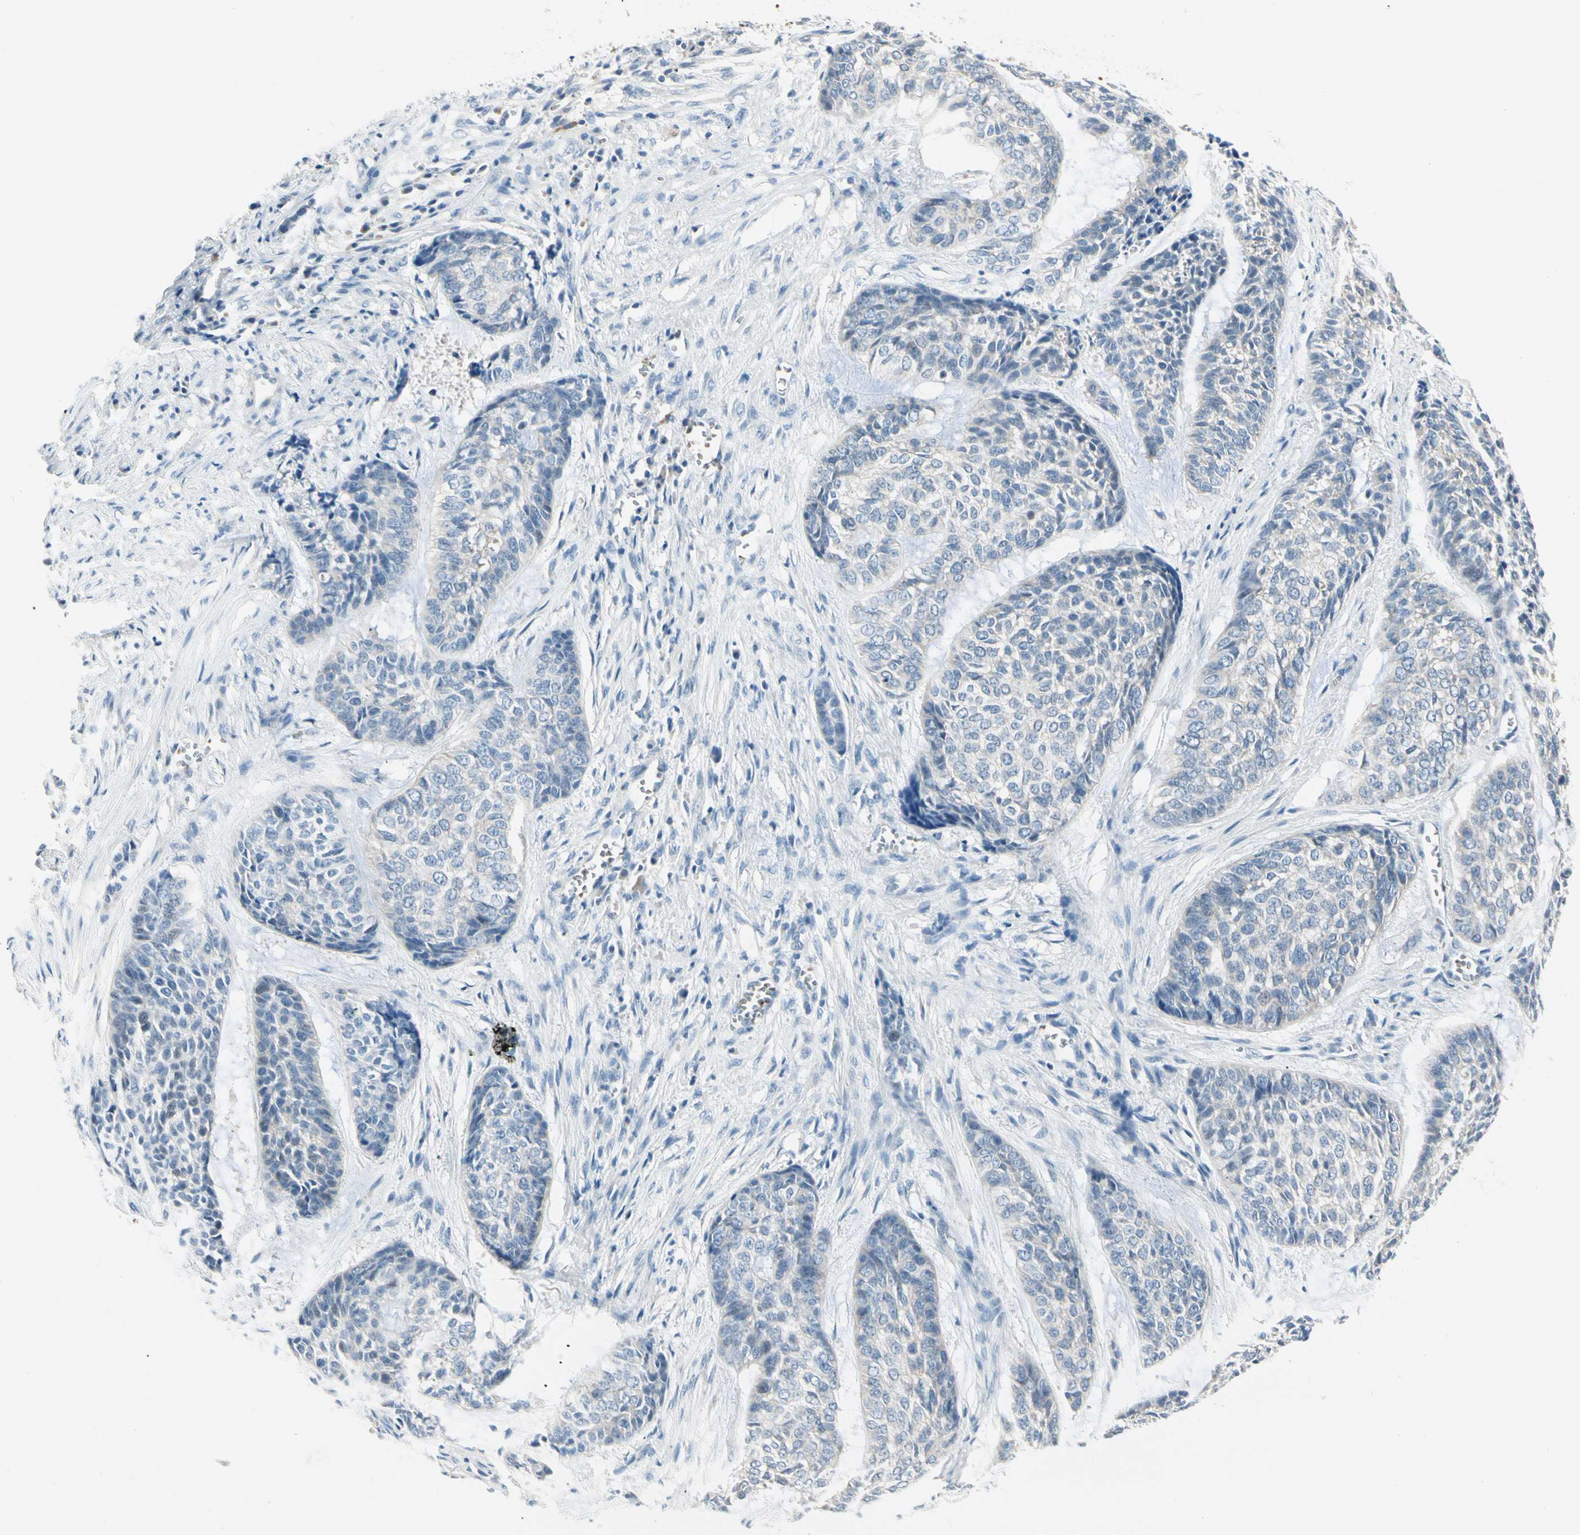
{"staining": {"intensity": "negative", "quantity": "none", "location": "none"}, "tissue": "skin cancer", "cell_type": "Tumor cells", "image_type": "cancer", "snomed": [{"axis": "morphology", "description": "Basal cell carcinoma"}, {"axis": "topography", "description": "Skin"}], "caption": "Immunohistochemical staining of skin cancer reveals no significant staining in tumor cells. The staining was performed using DAB to visualize the protein expression in brown, while the nuclei were stained in blue with hematoxylin (Magnification: 20x).", "gene": "CA1", "patient": {"sex": "female", "age": 64}}